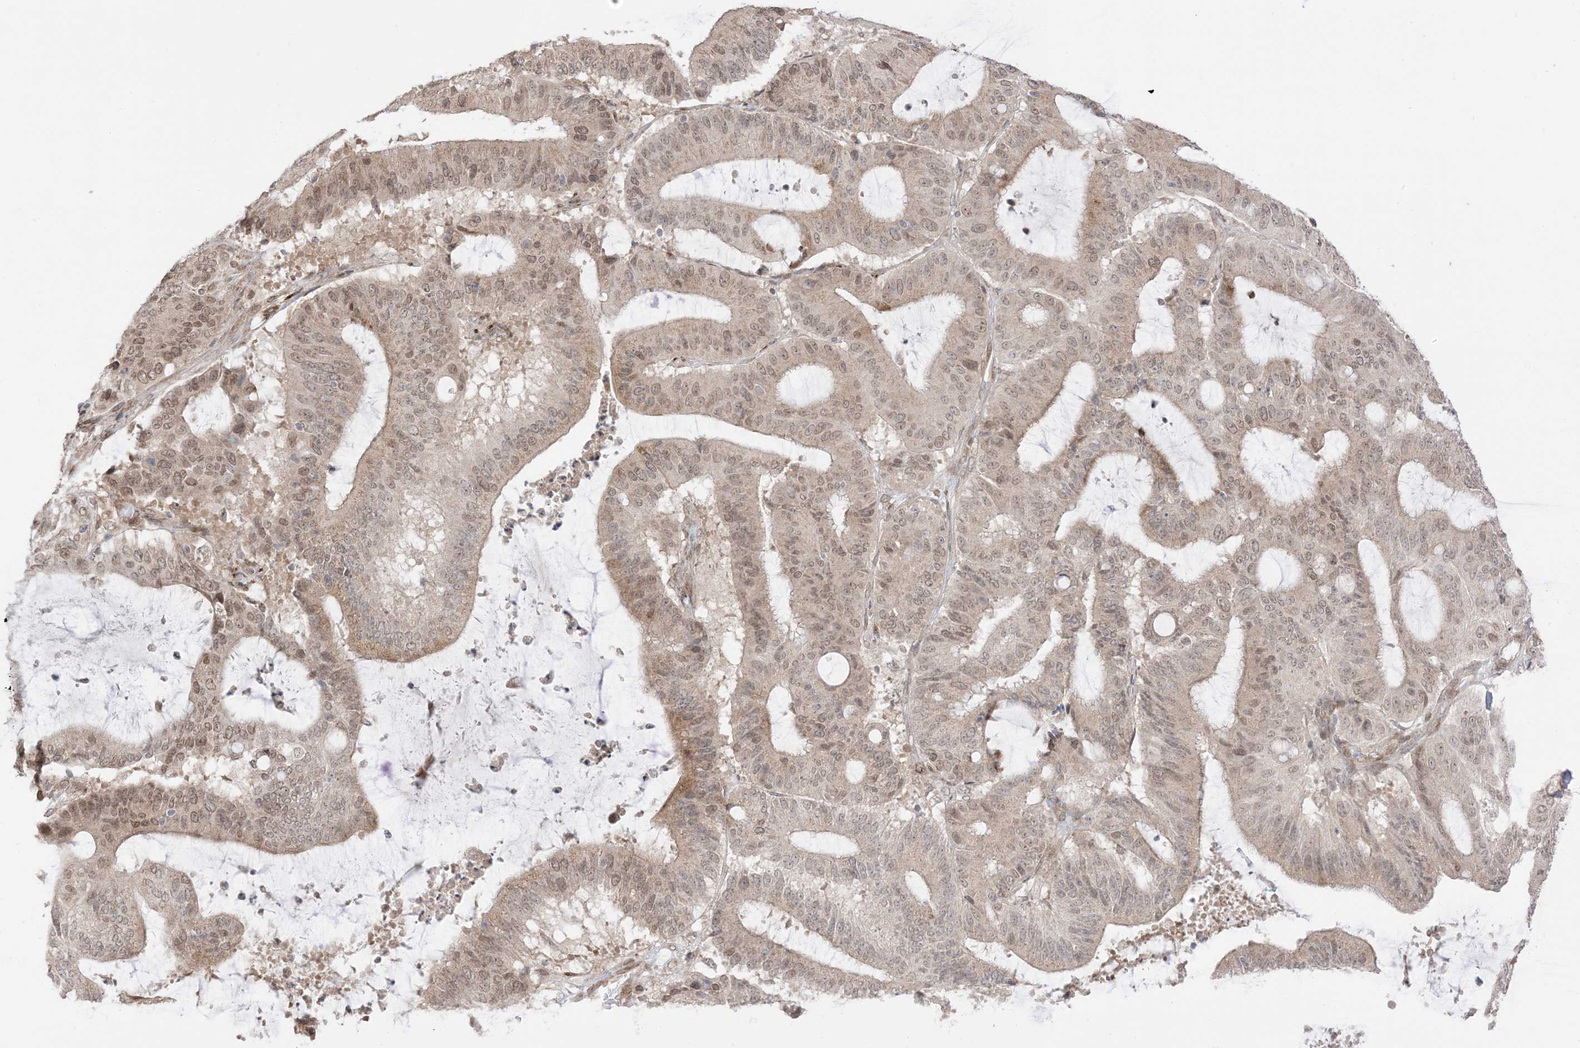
{"staining": {"intensity": "moderate", "quantity": ">75%", "location": "cytoplasmic/membranous,nuclear"}, "tissue": "liver cancer", "cell_type": "Tumor cells", "image_type": "cancer", "snomed": [{"axis": "morphology", "description": "Normal tissue, NOS"}, {"axis": "morphology", "description": "Cholangiocarcinoma"}, {"axis": "topography", "description": "Liver"}, {"axis": "topography", "description": "Peripheral nerve tissue"}], "caption": "Immunohistochemistry (IHC) (DAB (3,3'-diaminobenzidine)) staining of human liver cancer (cholangiocarcinoma) displays moderate cytoplasmic/membranous and nuclear protein staining in approximately >75% of tumor cells.", "gene": "UBE2E2", "patient": {"sex": "female", "age": 73}}